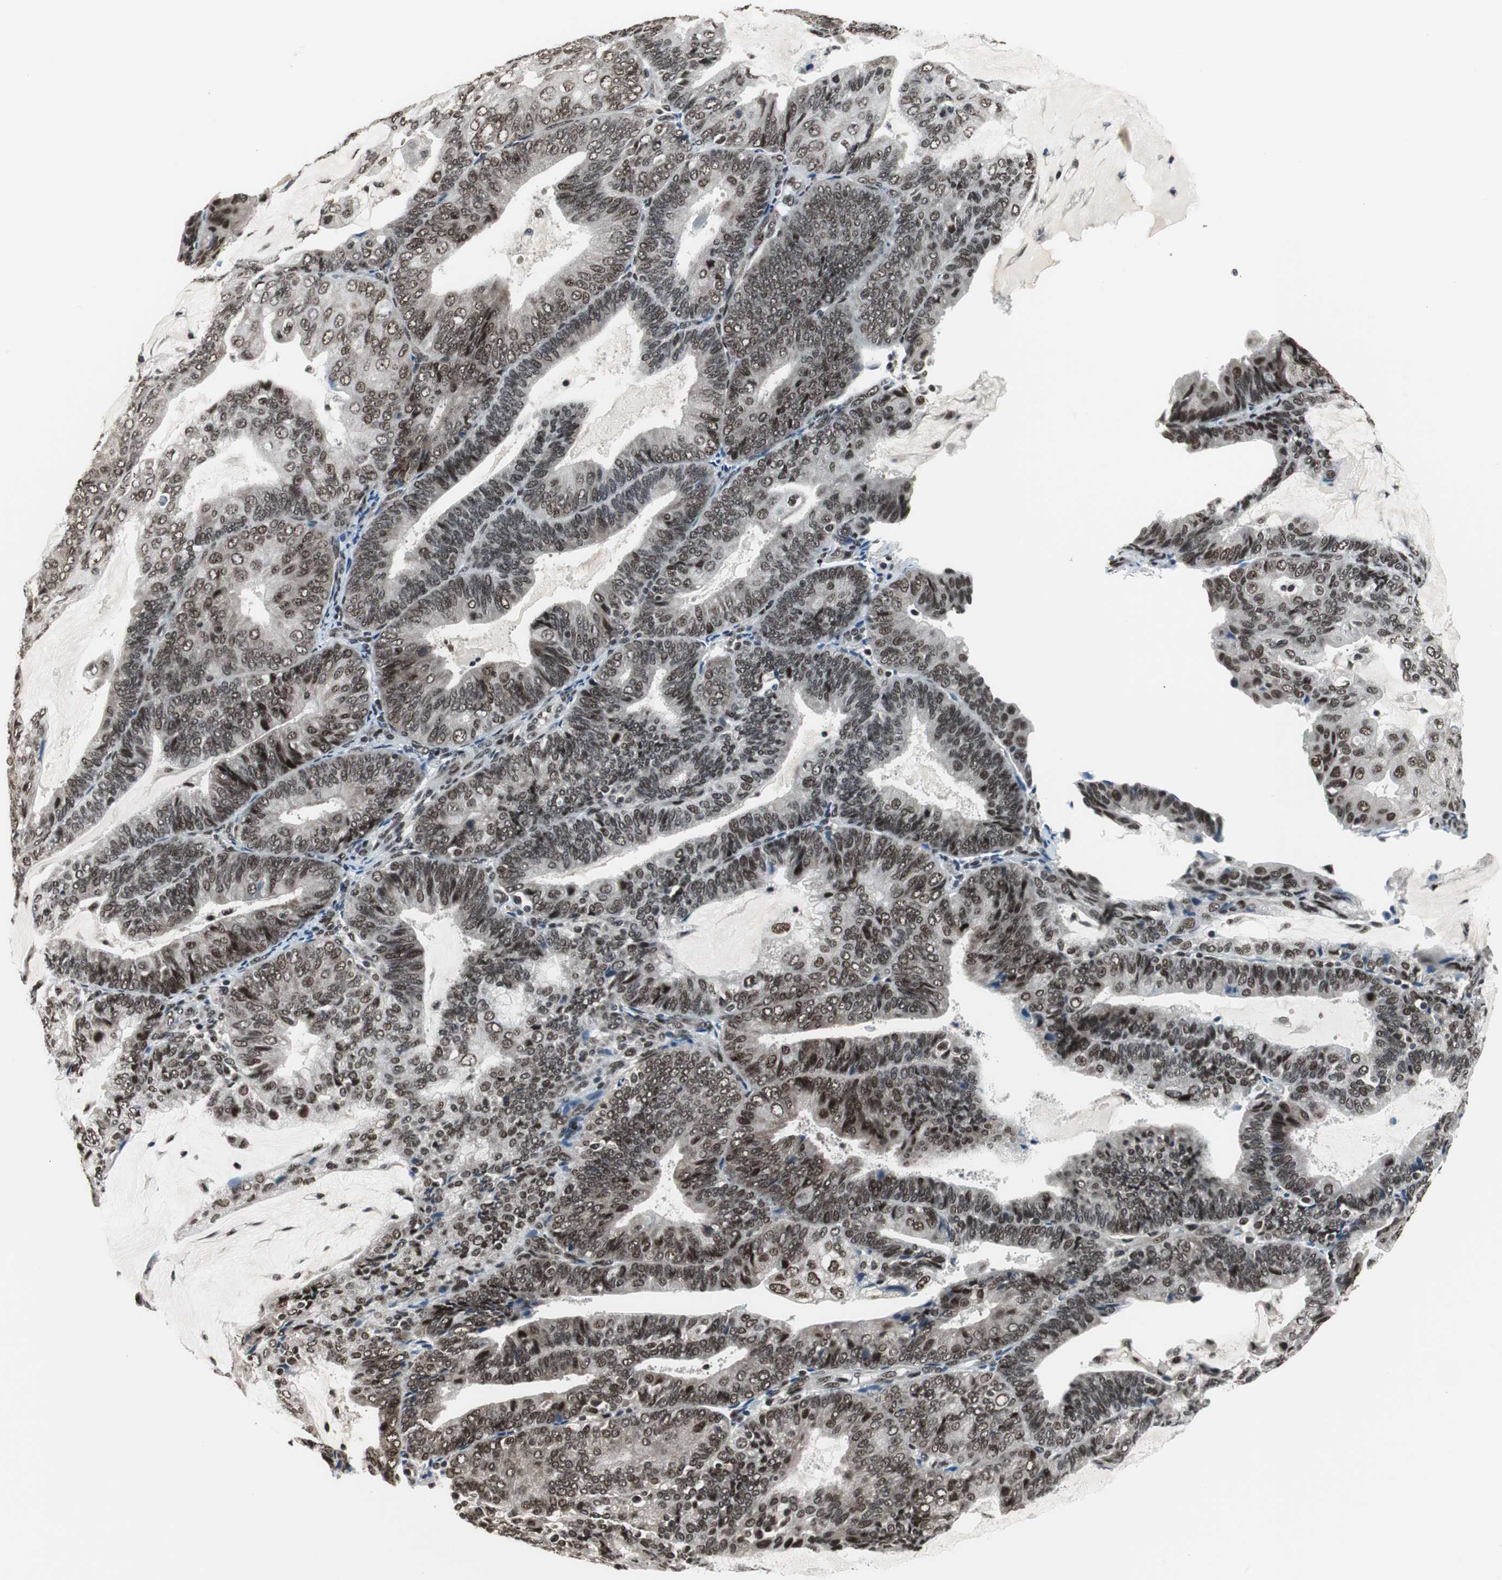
{"staining": {"intensity": "strong", "quantity": ">75%", "location": "nuclear"}, "tissue": "endometrial cancer", "cell_type": "Tumor cells", "image_type": "cancer", "snomed": [{"axis": "morphology", "description": "Adenocarcinoma, NOS"}, {"axis": "topography", "description": "Endometrium"}], "caption": "This photomicrograph displays endometrial cancer (adenocarcinoma) stained with IHC to label a protein in brown. The nuclear of tumor cells show strong positivity for the protein. Nuclei are counter-stained blue.", "gene": "CDK9", "patient": {"sex": "female", "age": 81}}